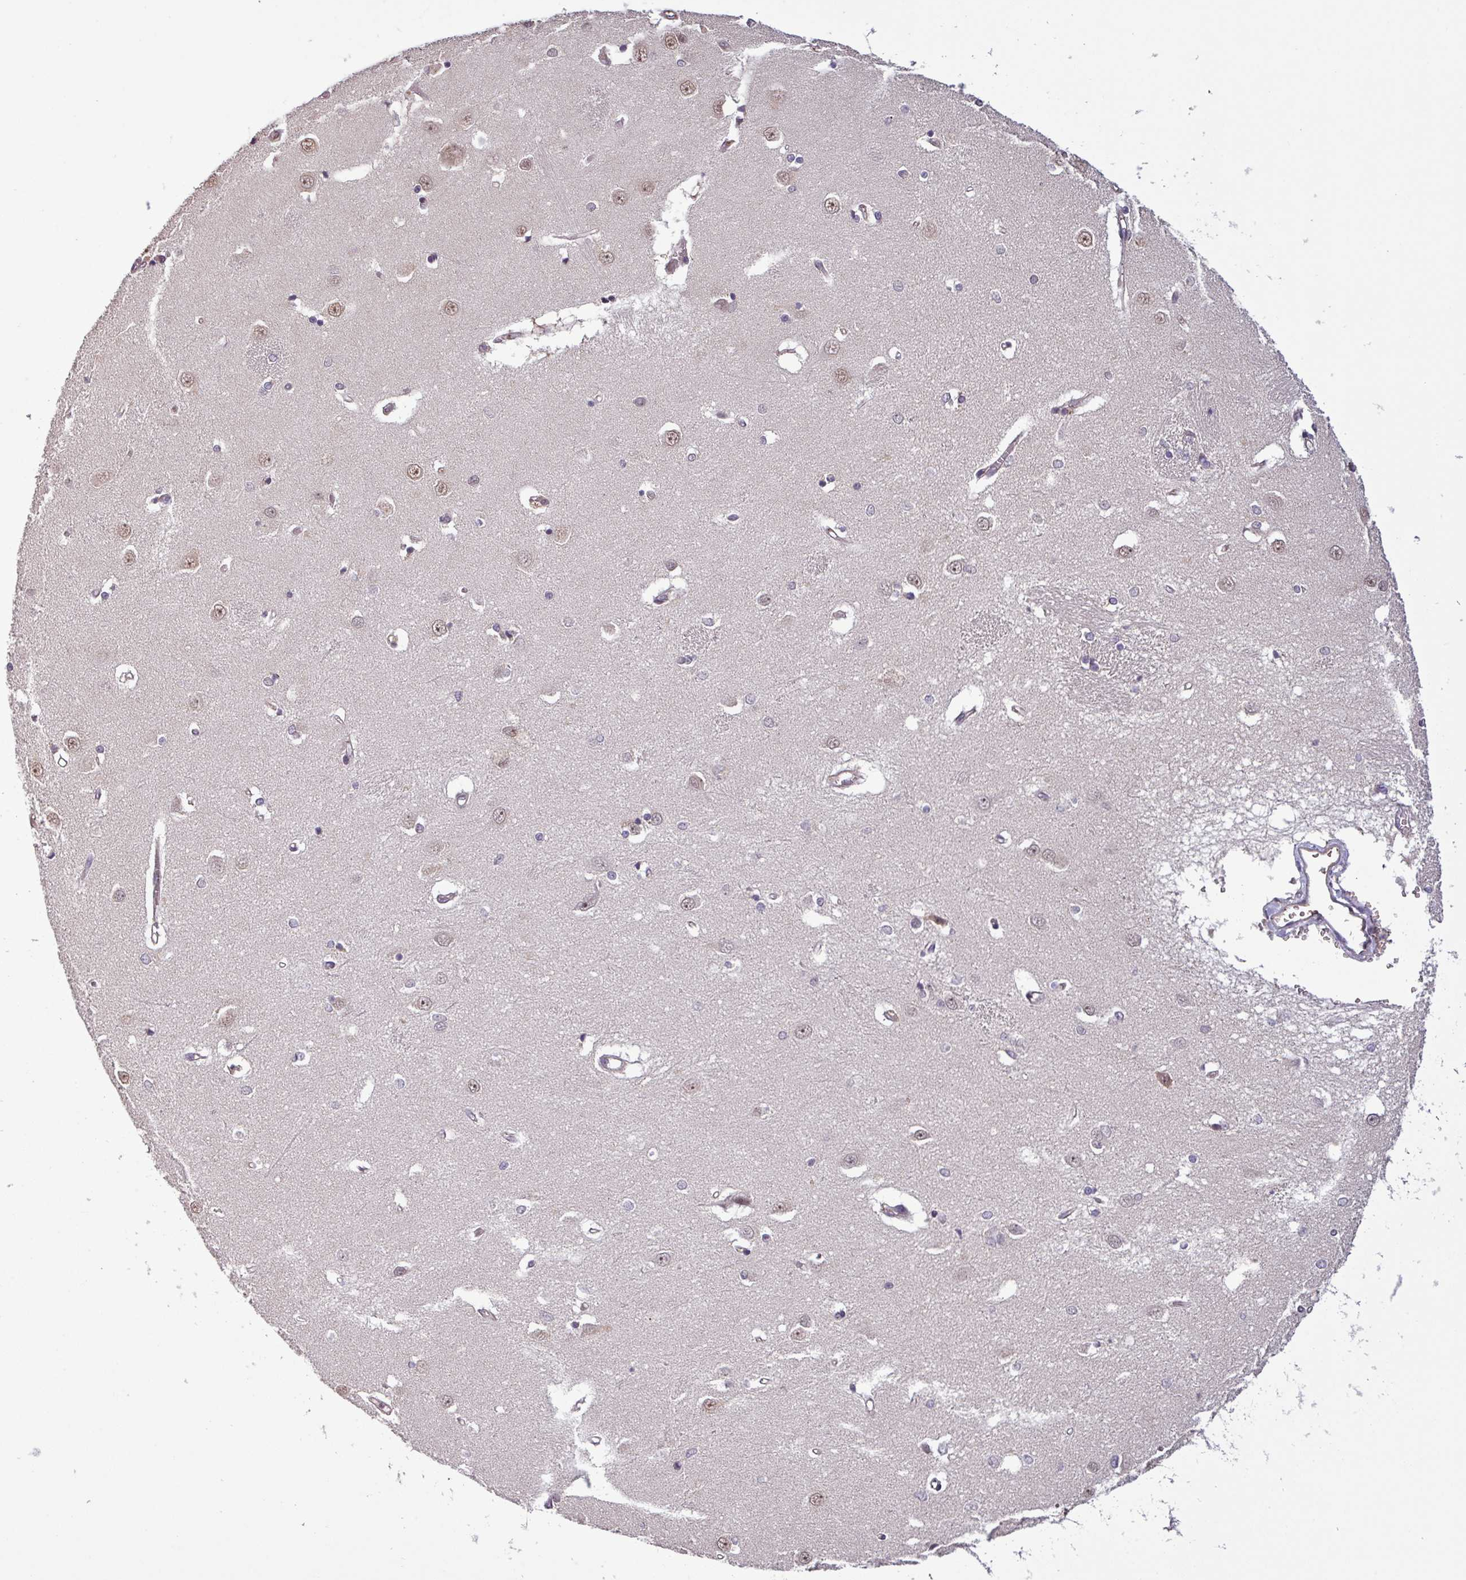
{"staining": {"intensity": "moderate", "quantity": "<25%", "location": "nuclear"}, "tissue": "caudate", "cell_type": "Glial cells", "image_type": "normal", "snomed": [{"axis": "morphology", "description": "Normal tissue, NOS"}, {"axis": "topography", "description": "Lateral ventricle wall"}], "caption": "Caudate stained with a brown dye reveals moderate nuclear positive staining in approximately <25% of glial cells.", "gene": "NOB1", "patient": {"sex": "male", "age": 37}}